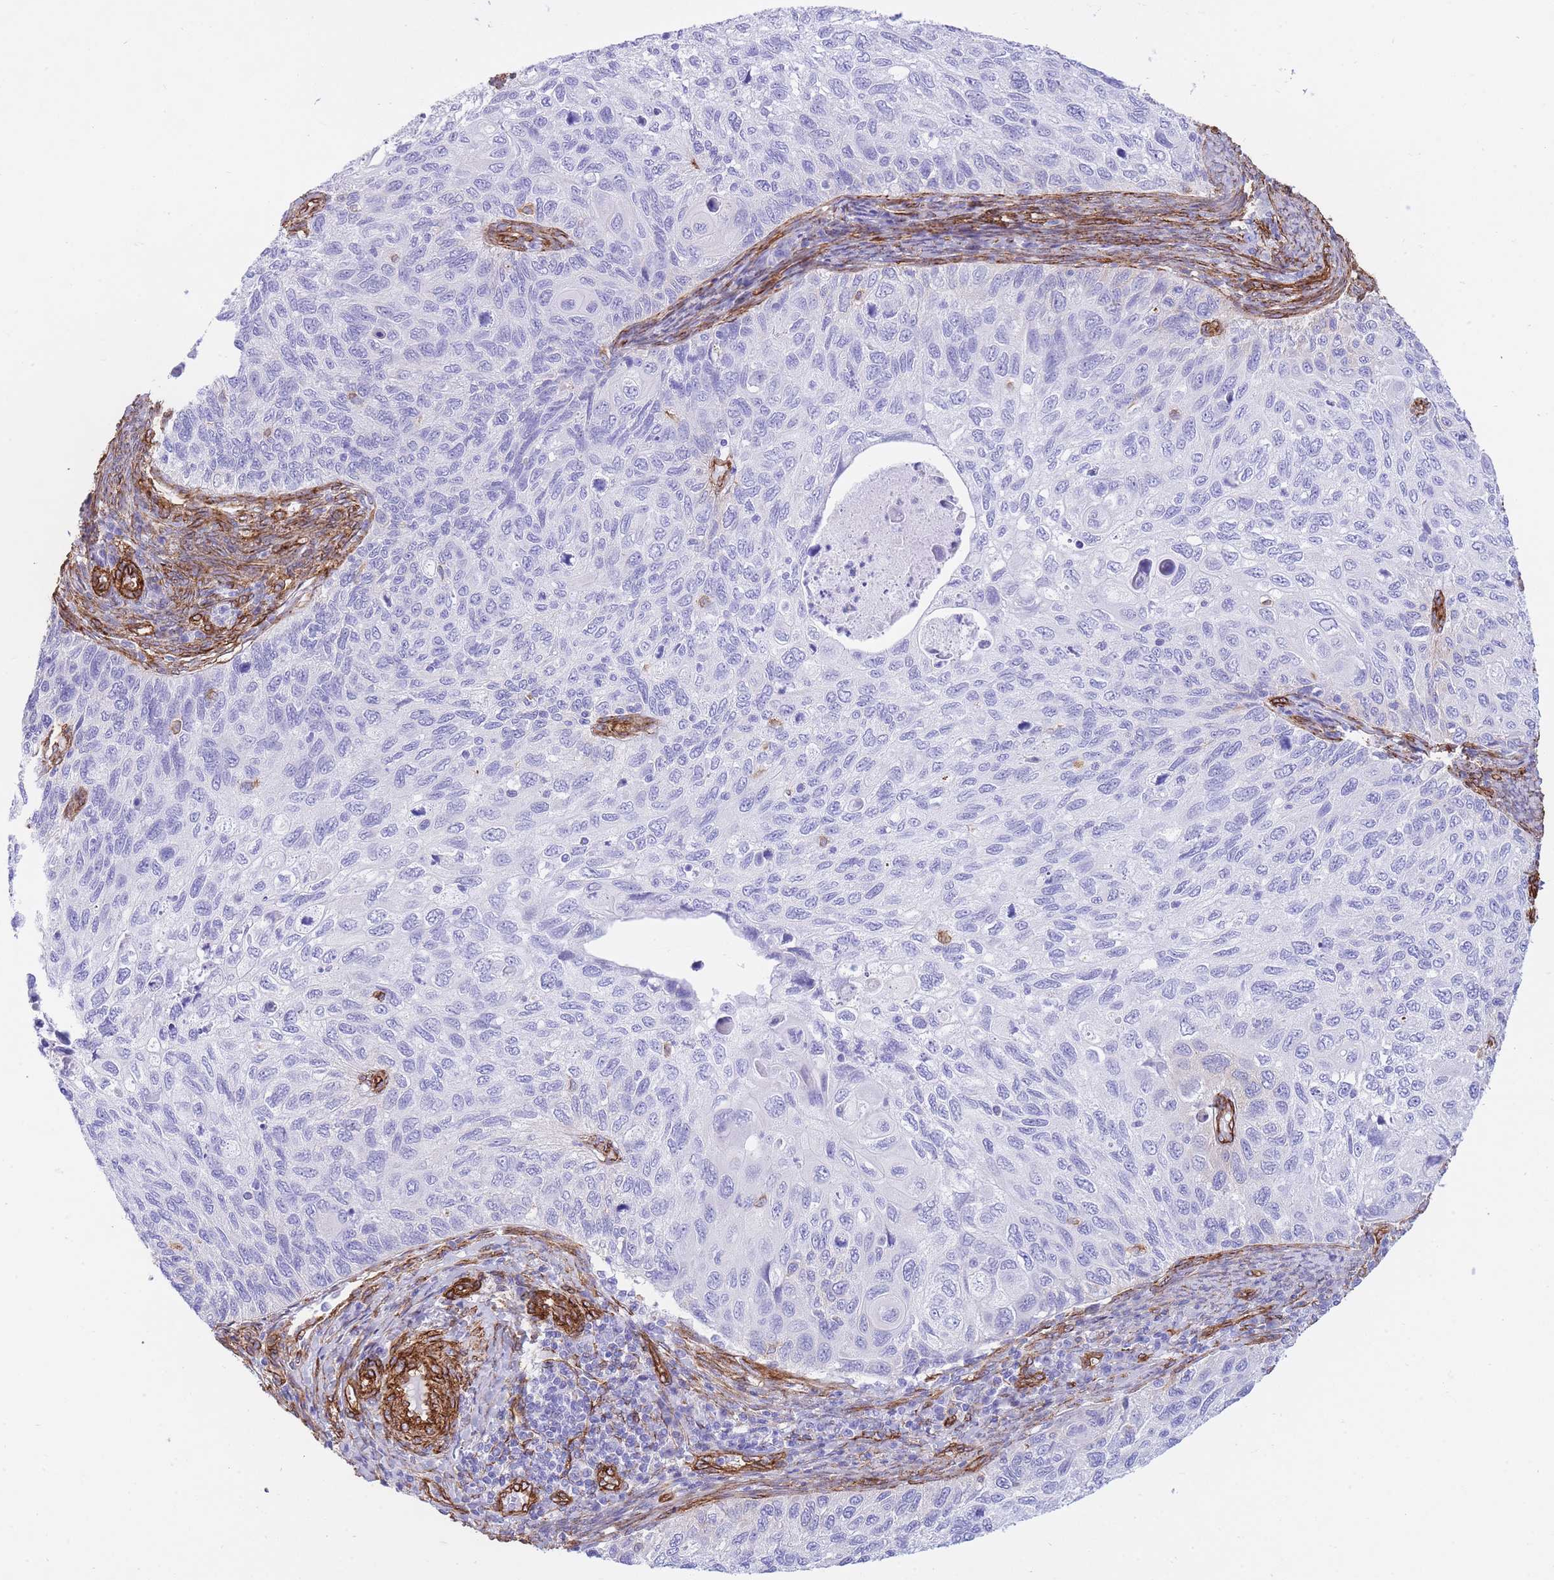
{"staining": {"intensity": "negative", "quantity": "none", "location": "none"}, "tissue": "cervical cancer", "cell_type": "Tumor cells", "image_type": "cancer", "snomed": [{"axis": "morphology", "description": "Squamous cell carcinoma, NOS"}, {"axis": "topography", "description": "Cervix"}], "caption": "Immunohistochemistry (IHC) photomicrograph of human cervical squamous cell carcinoma stained for a protein (brown), which displays no expression in tumor cells.", "gene": "CAVIN1", "patient": {"sex": "female", "age": 70}}